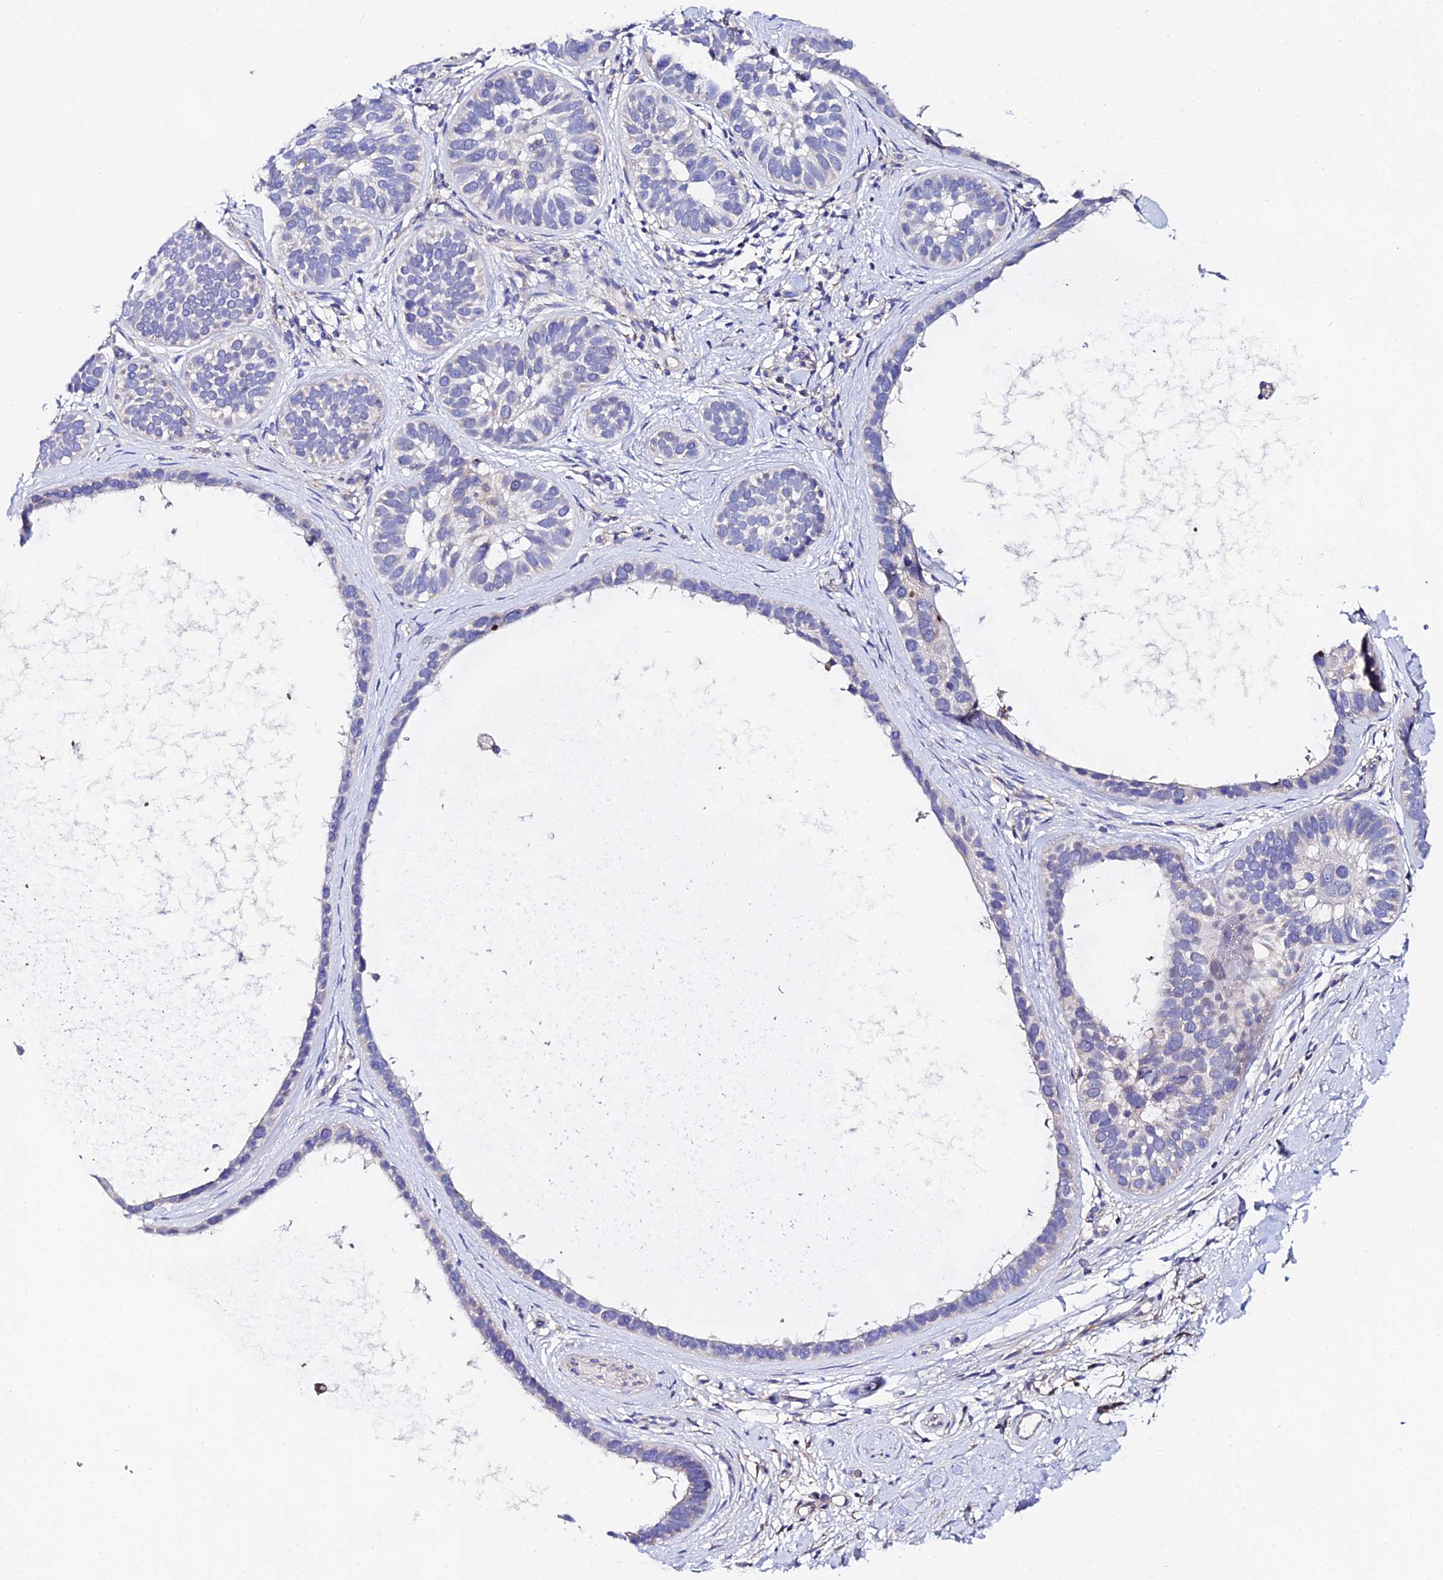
{"staining": {"intensity": "negative", "quantity": "none", "location": "none"}, "tissue": "skin cancer", "cell_type": "Tumor cells", "image_type": "cancer", "snomed": [{"axis": "morphology", "description": "Basal cell carcinoma"}, {"axis": "topography", "description": "Skin"}], "caption": "This is a photomicrograph of immunohistochemistry staining of skin cancer (basal cell carcinoma), which shows no expression in tumor cells. (Stains: DAB immunohistochemistry with hematoxylin counter stain, Microscopy: brightfield microscopy at high magnification).", "gene": "PPP2R2C", "patient": {"sex": "male", "age": 62}}